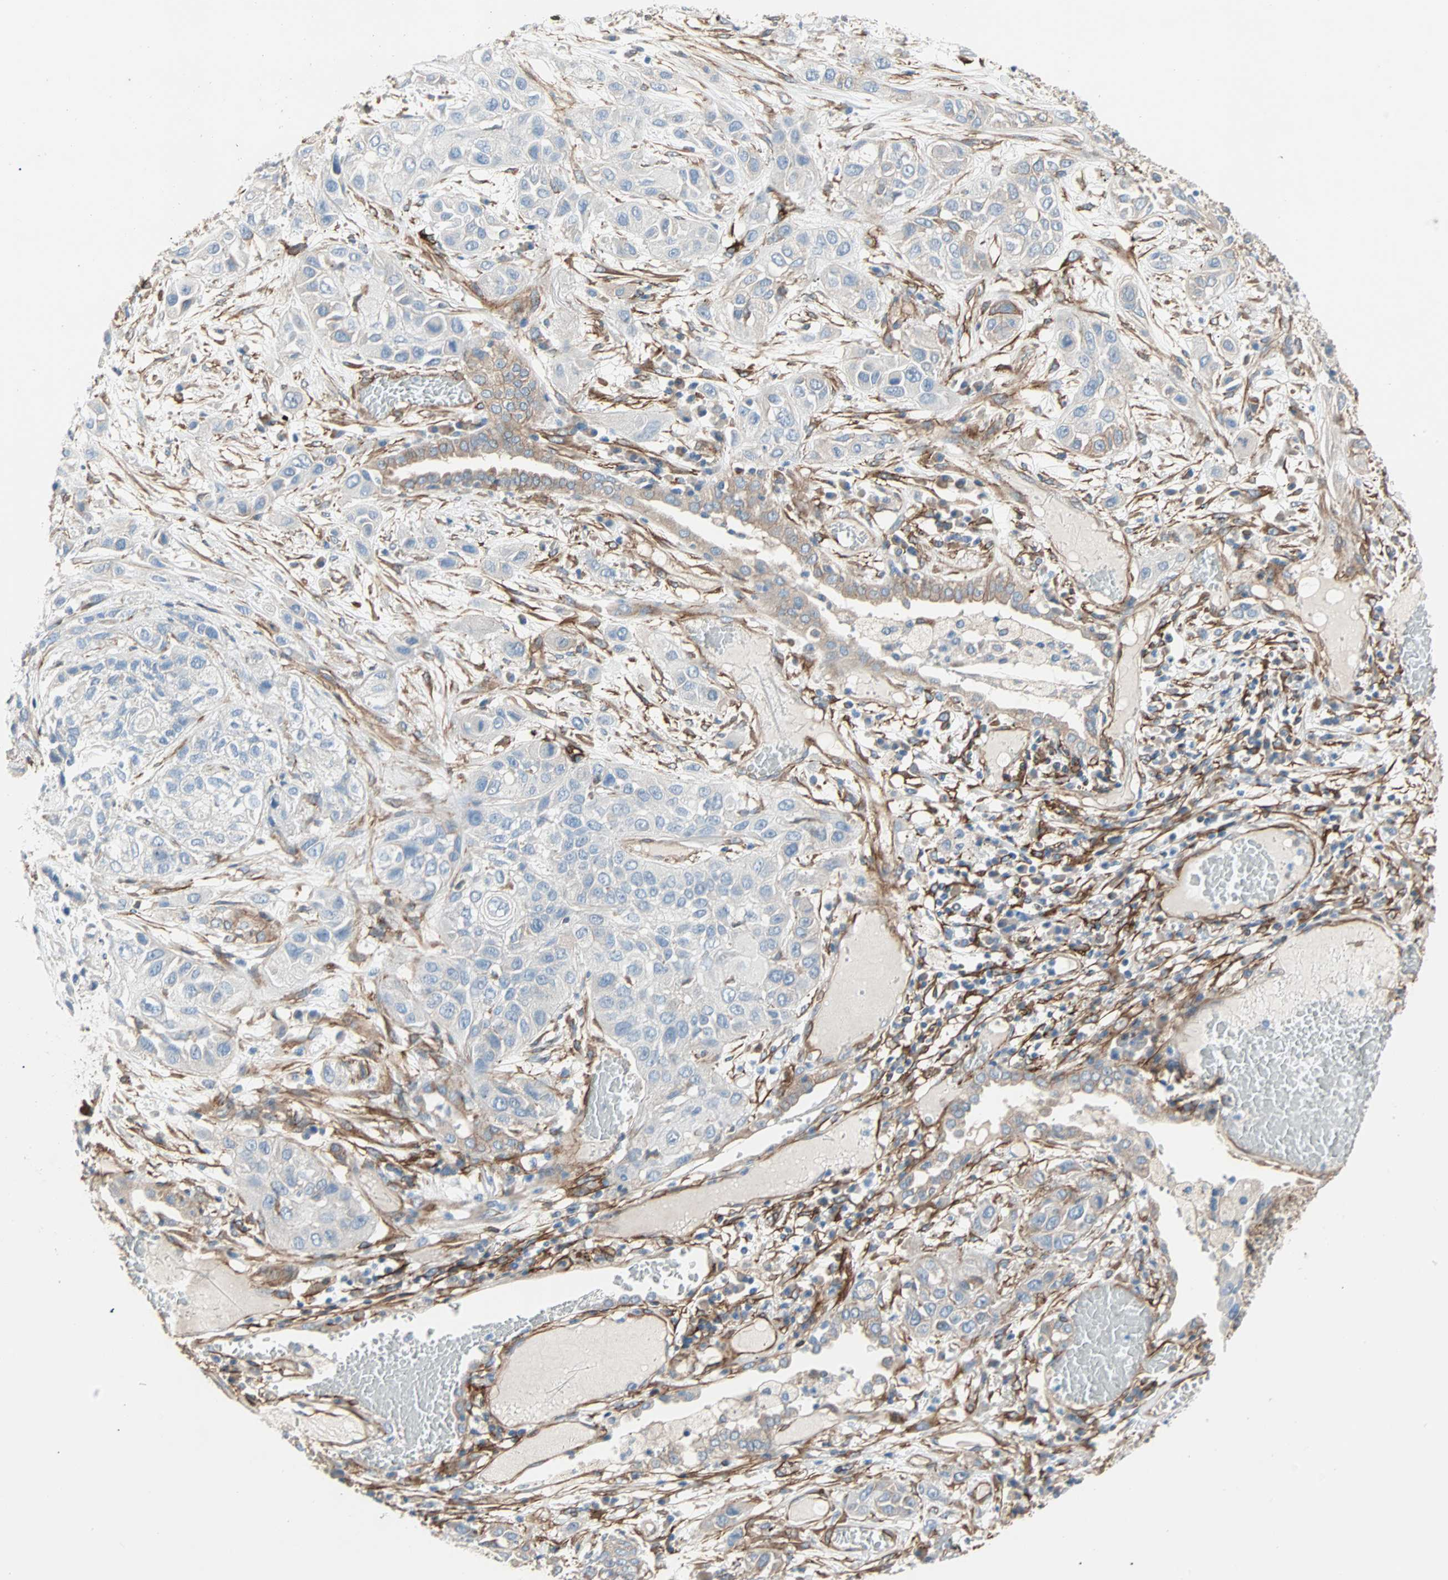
{"staining": {"intensity": "negative", "quantity": "none", "location": "none"}, "tissue": "lung cancer", "cell_type": "Tumor cells", "image_type": "cancer", "snomed": [{"axis": "morphology", "description": "Squamous cell carcinoma, NOS"}, {"axis": "topography", "description": "Lung"}], "caption": "IHC of human lung squamous cell carcinoma demonstrates no expression in tumor cells.", "gene": "EPB41L2", "patient": {"sex": "male", "age": 71}}